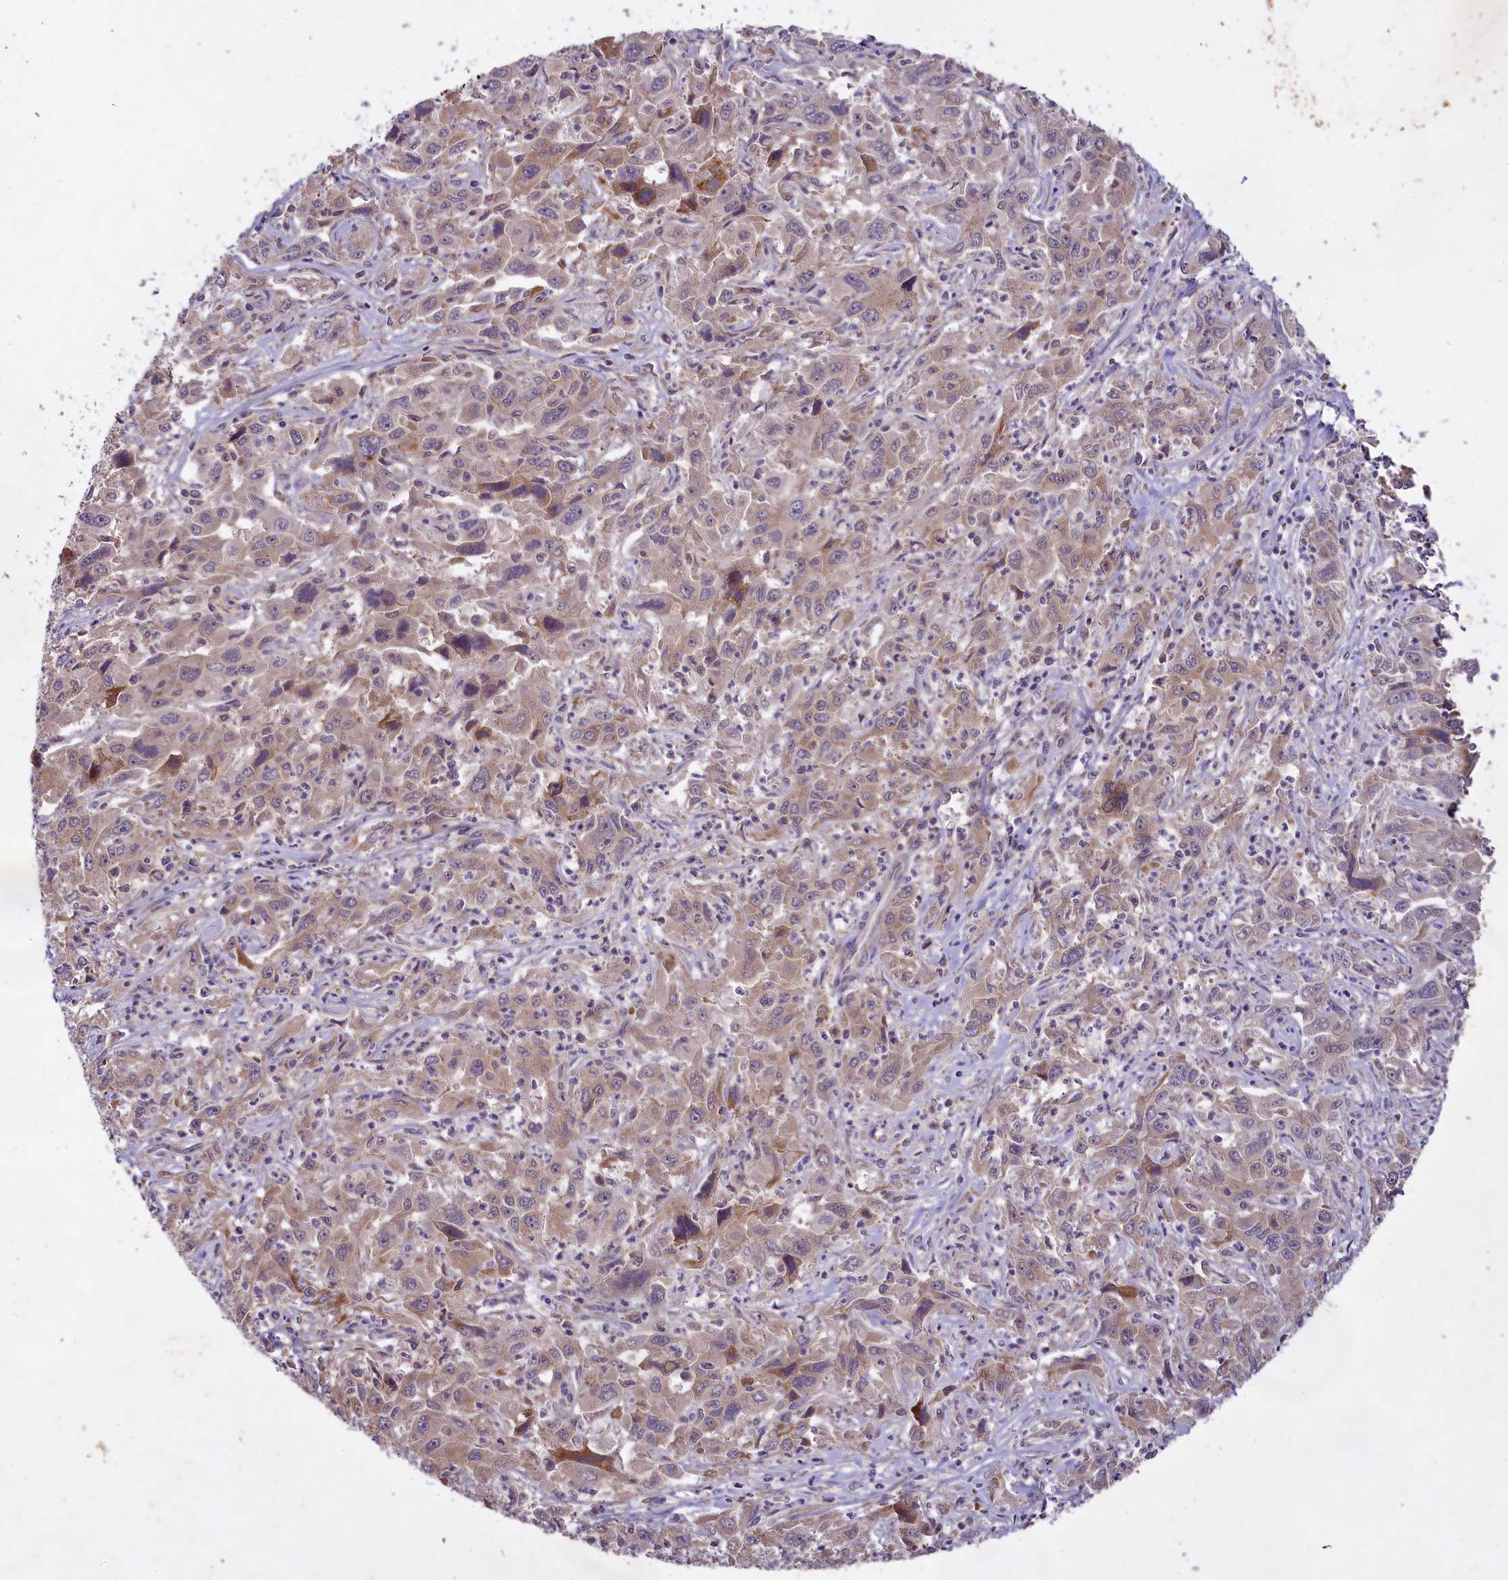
{"staining": {"intensity": "weak", "quantity": "25%-75%", "location": "cytoplasmic/membranous"}, "tissue": "liver cancer", "cell_type": "Tumor cells", "image_type": "cancer", "snomed": [{"axis": "morphology", "description": "Carcinoma, Hepatocellular, NOS"}, {"axis": "topography", "description": "Liver"}], "caption": "High-magnification brightfield microscopy of liver cancer (hepatocellular carcinoma) stained with DAB (brown) and counterstained with hematoxylin (blue). tumor cells exhibit weak cytoplasmic/membranous positivity is present in approximately25%-75% of cells.", "gene": "MEMO1", "patient": {"sex": "male", "age": 63}}